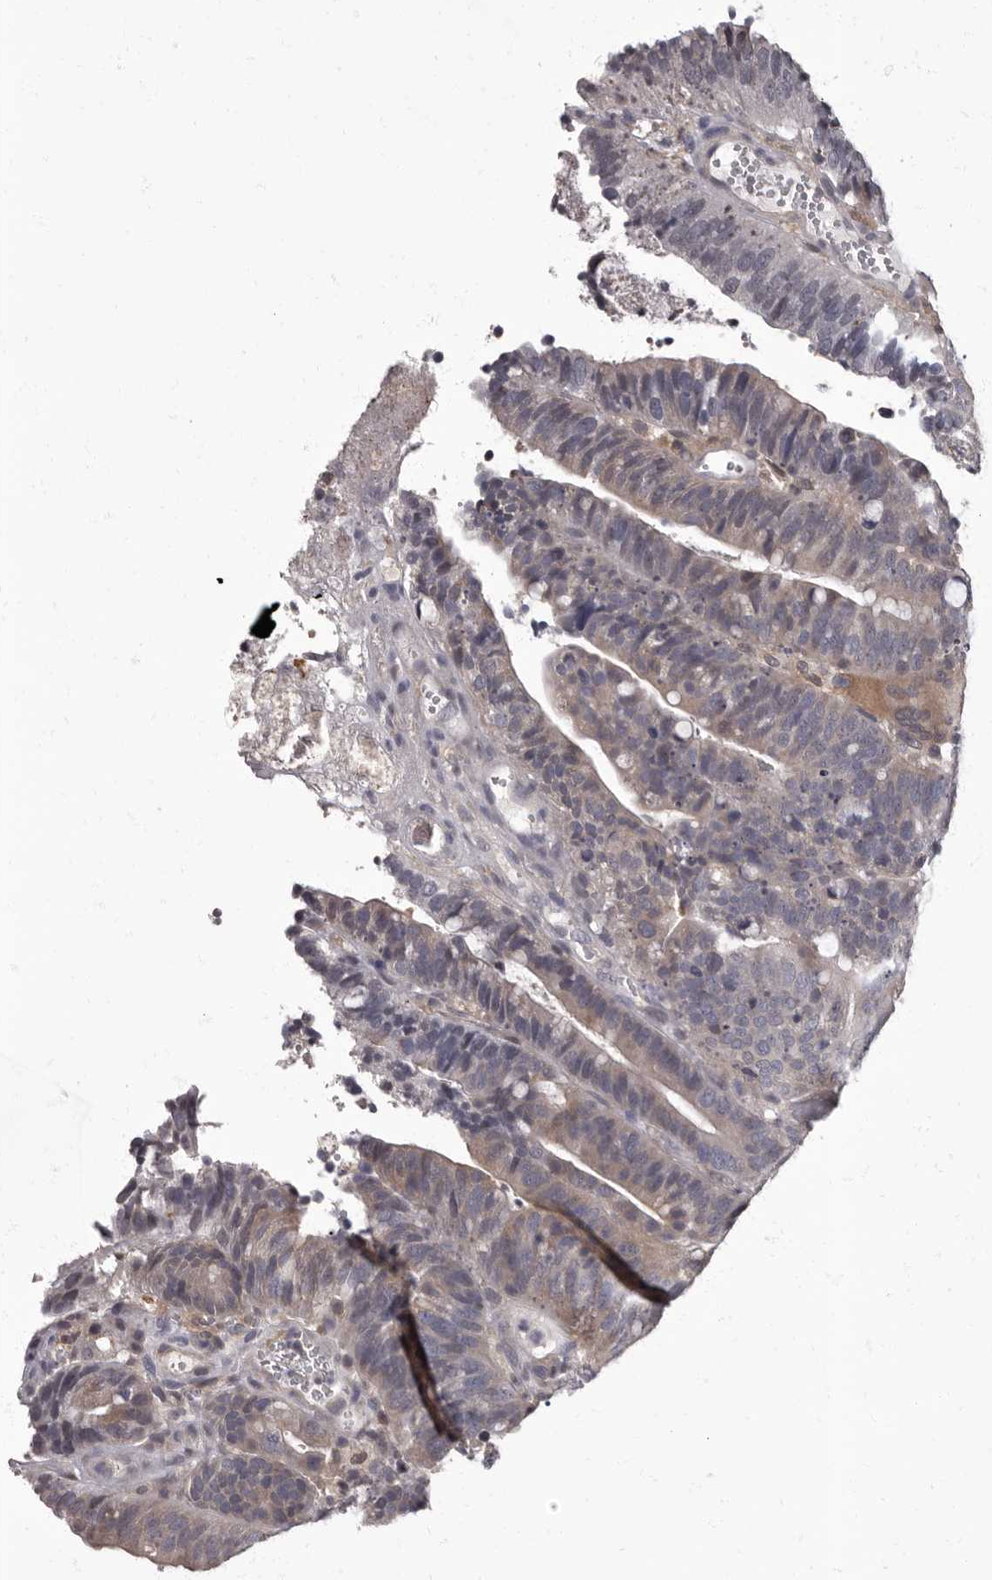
{"staining": {"intensity": "weak", "quantity": "<25%", "location": "cytoplasmic/membranous"}, "tissue": "colorectal cancer", "cell_type": "Tumor cells", "image_type": "cancer", "snomed": [{"axis": "morphology", "description": "Adenocarcinoma, NOS"}, {"axis": "topography", "description": "Colon"}], "caption": "Immunohistochemical staining of colorectal cancer reveals no significant positivity in tumor cells.", "gene": "C1orf50", "patient": {"sex": "female", "age": 66}}